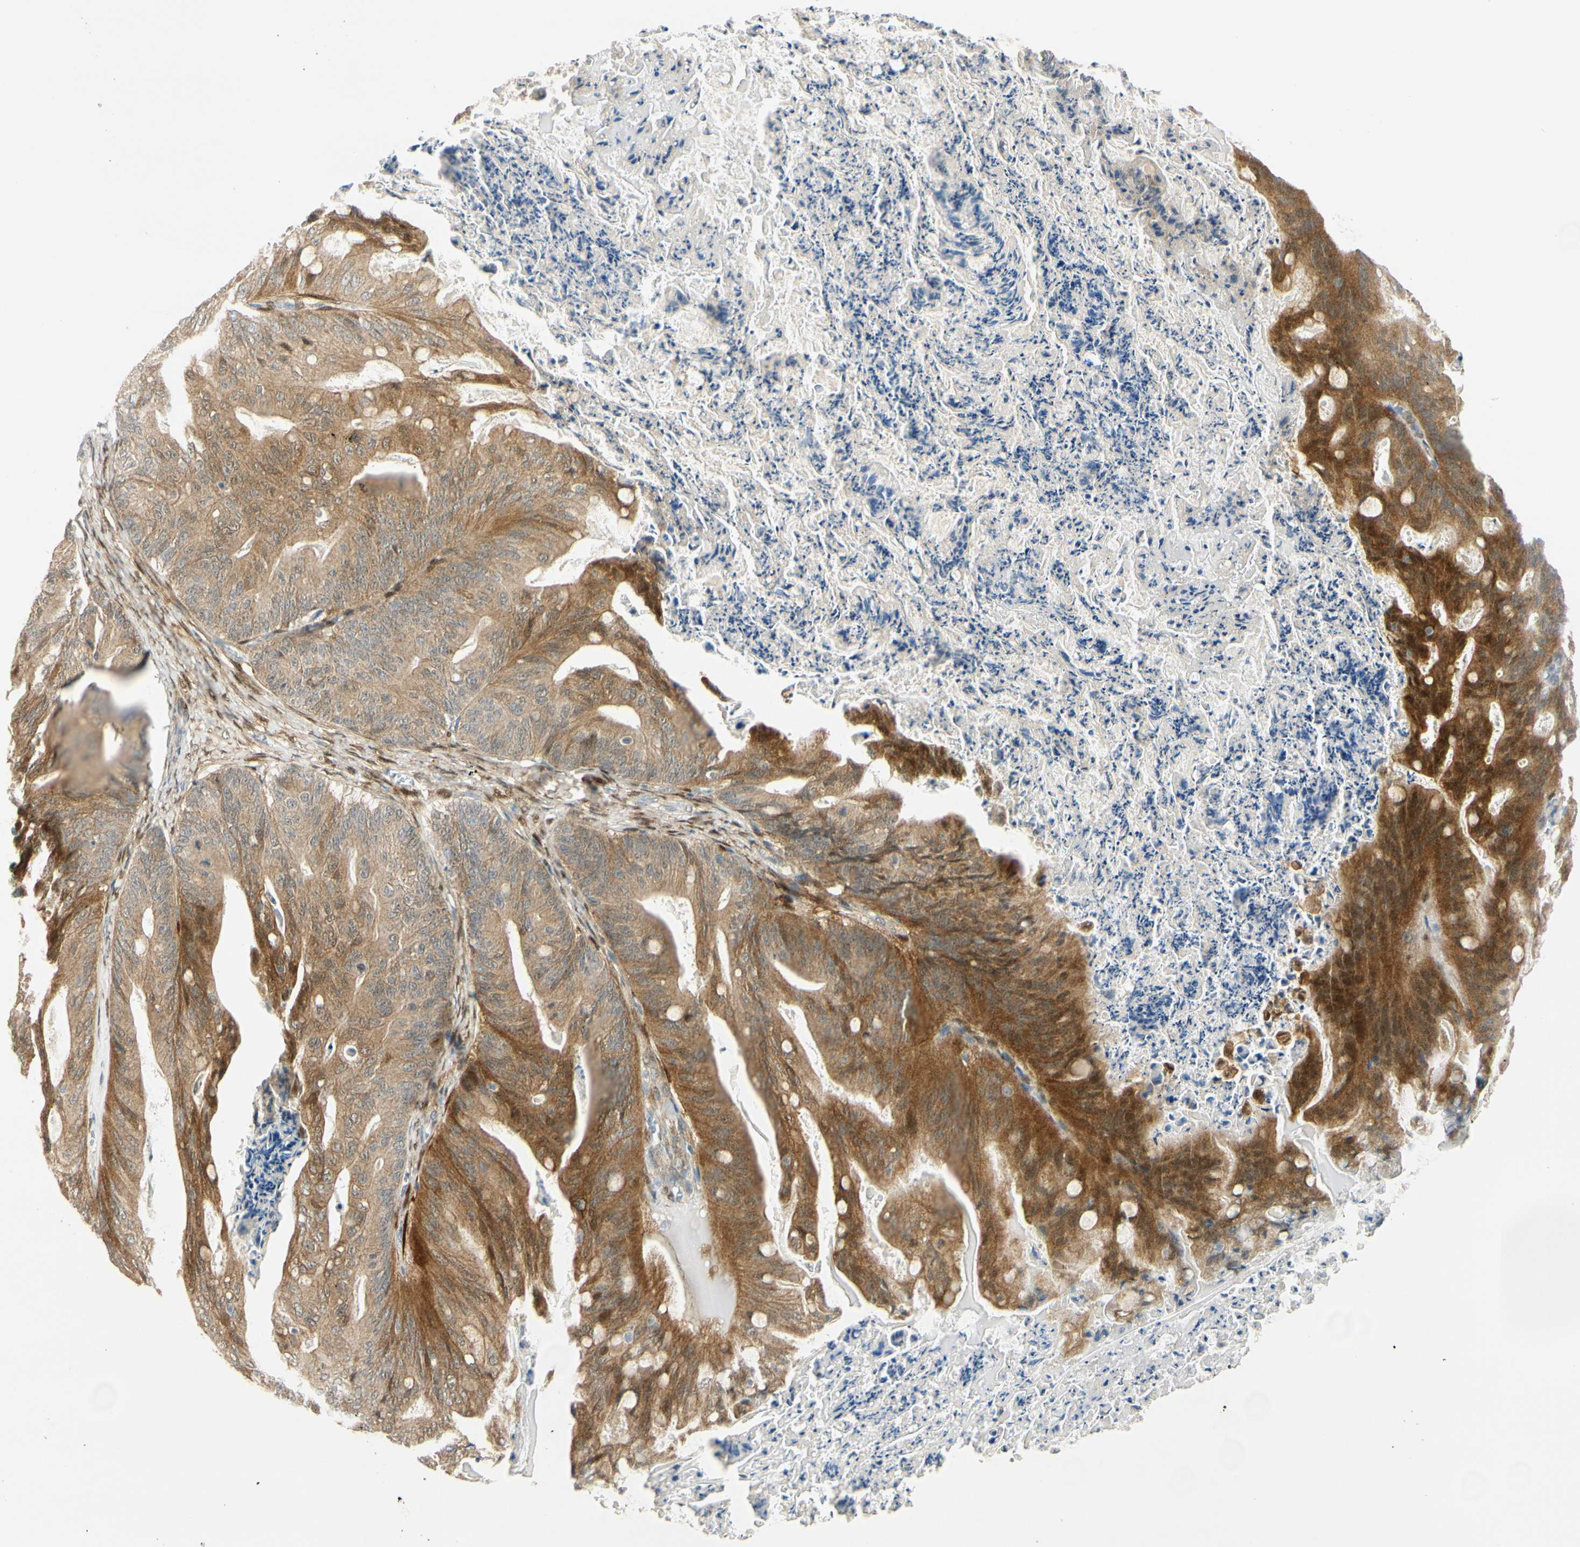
{"staining": {"intensity": "moderate", "quantity": ">75%", "location": "cytoplasmic/membranous"}, "tissue": "ovarian cancer", "cell_type": "Tumor cells", "image_type": "cancer", "snomed": [{"axis": "morphology", "description": "Cystadenocarcinoma, mucinous, NOS"}, {"axis": "topography", "description": "Ovary"}], "caption": "Brown immunohistochemical staining in human mucinous cystadenocarcinoma (ovarian) demonstrates moderate cytoplasmic/membranous expression in about >75% of tumor cells. Using DAB (brown) and hematoxylin (blue) stains, captured at high magnification using brightfield microscopy.", "gene": "FHL2", "patient": {"sex": "female", "age": 36}}